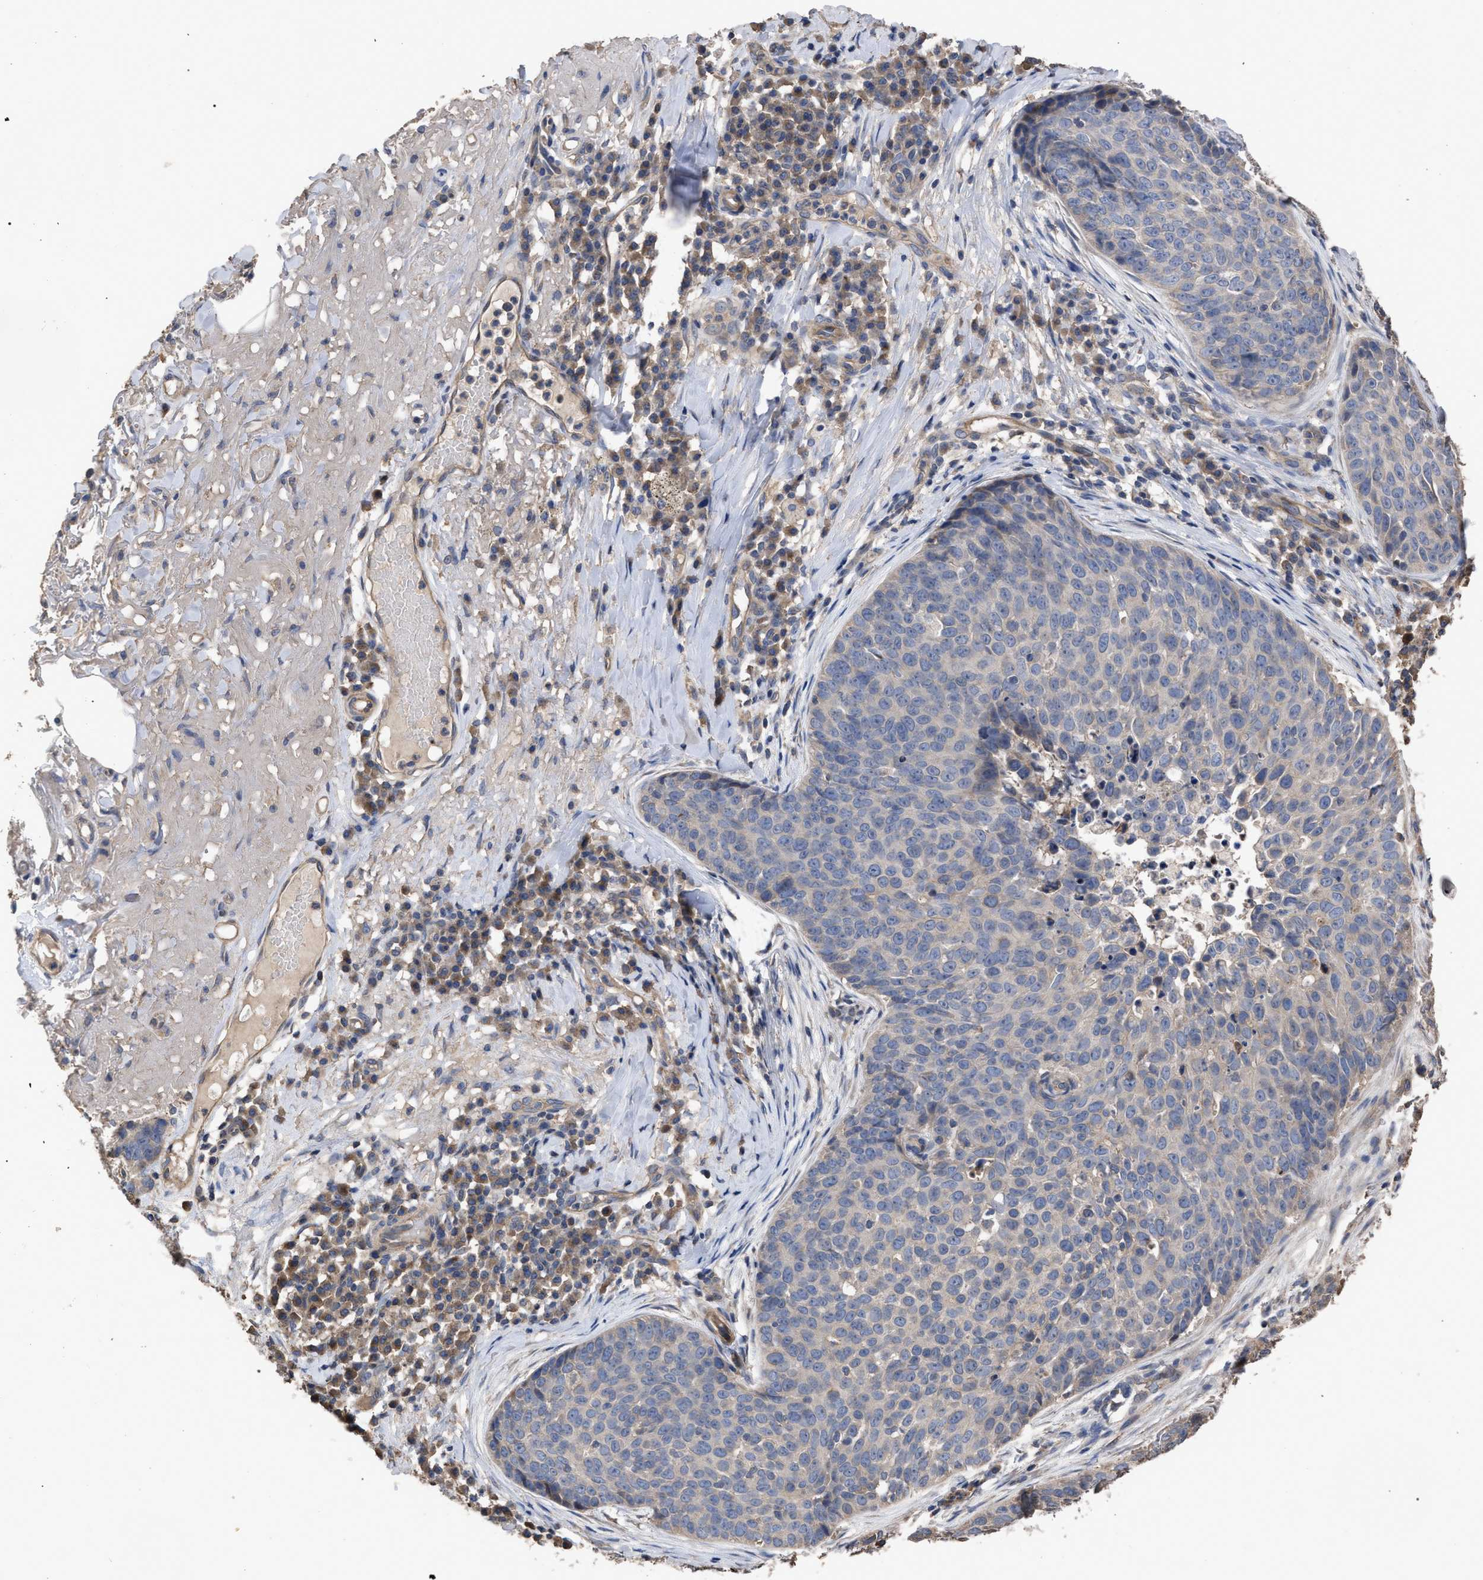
{"staining": {"intensity": "negative", "quantity": "none", "location": "none"}, "tissue": "skin cancer", "cell_type": "Tumor cells", "image_type": "cancer", "snomed": [{"axis": "morphology", "description": "Squamous cell carcinoma in situ, NOS"}, {"axis": "morphology", "description": "Squamous cell carcinoma, NOS"}, {"axis": "topography", "description": "Skin"}], "caption": "Tumor cells show no significant protein staining in skin cancer. The staining is performed using DAB brown chromogen with nuclei counter-stained in using hematoxylin.", "gene": "BTN2A1", "patient": {"sex": "male", "age": 93}}